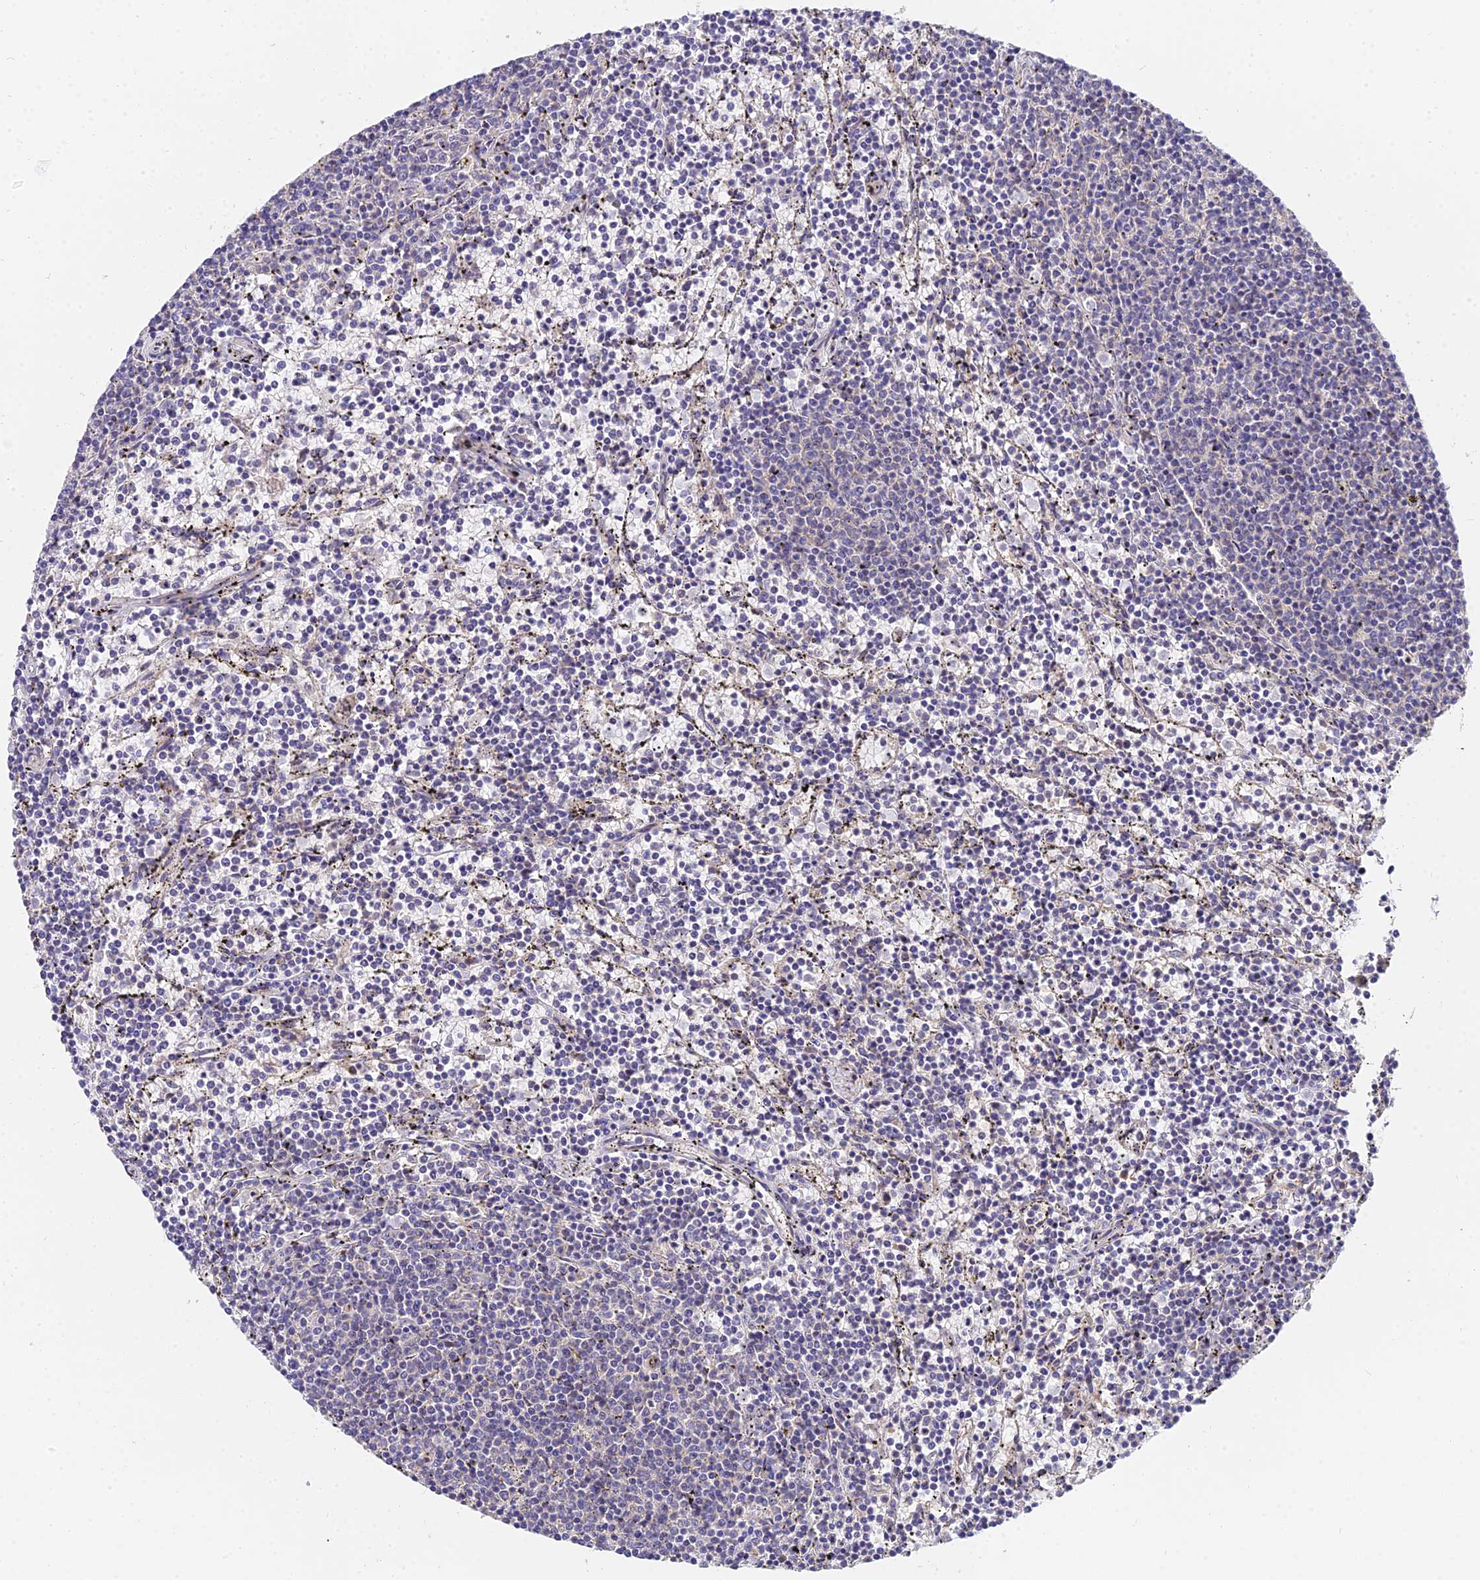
{"staining": {"intensity": "negative", "quantity": "none", "location": "none"}, "tissue": "lymphoma", "cell_type": "Tumor cells", "image_type": "cancer", "snomed": [{"axis": "morphology", "description": "Malignant lymphoma, non-Hodgkin's type, Low grade"}, {"axis": "topography", "description": "Spleen"}], "caption": "High power microscopy image of an immunohistochemistry photomicrograph of lymphoma, revealing no significant expression in tumor cells.", "gene": "ARL8B", "patient": {"sex": "female", "age": 50}}